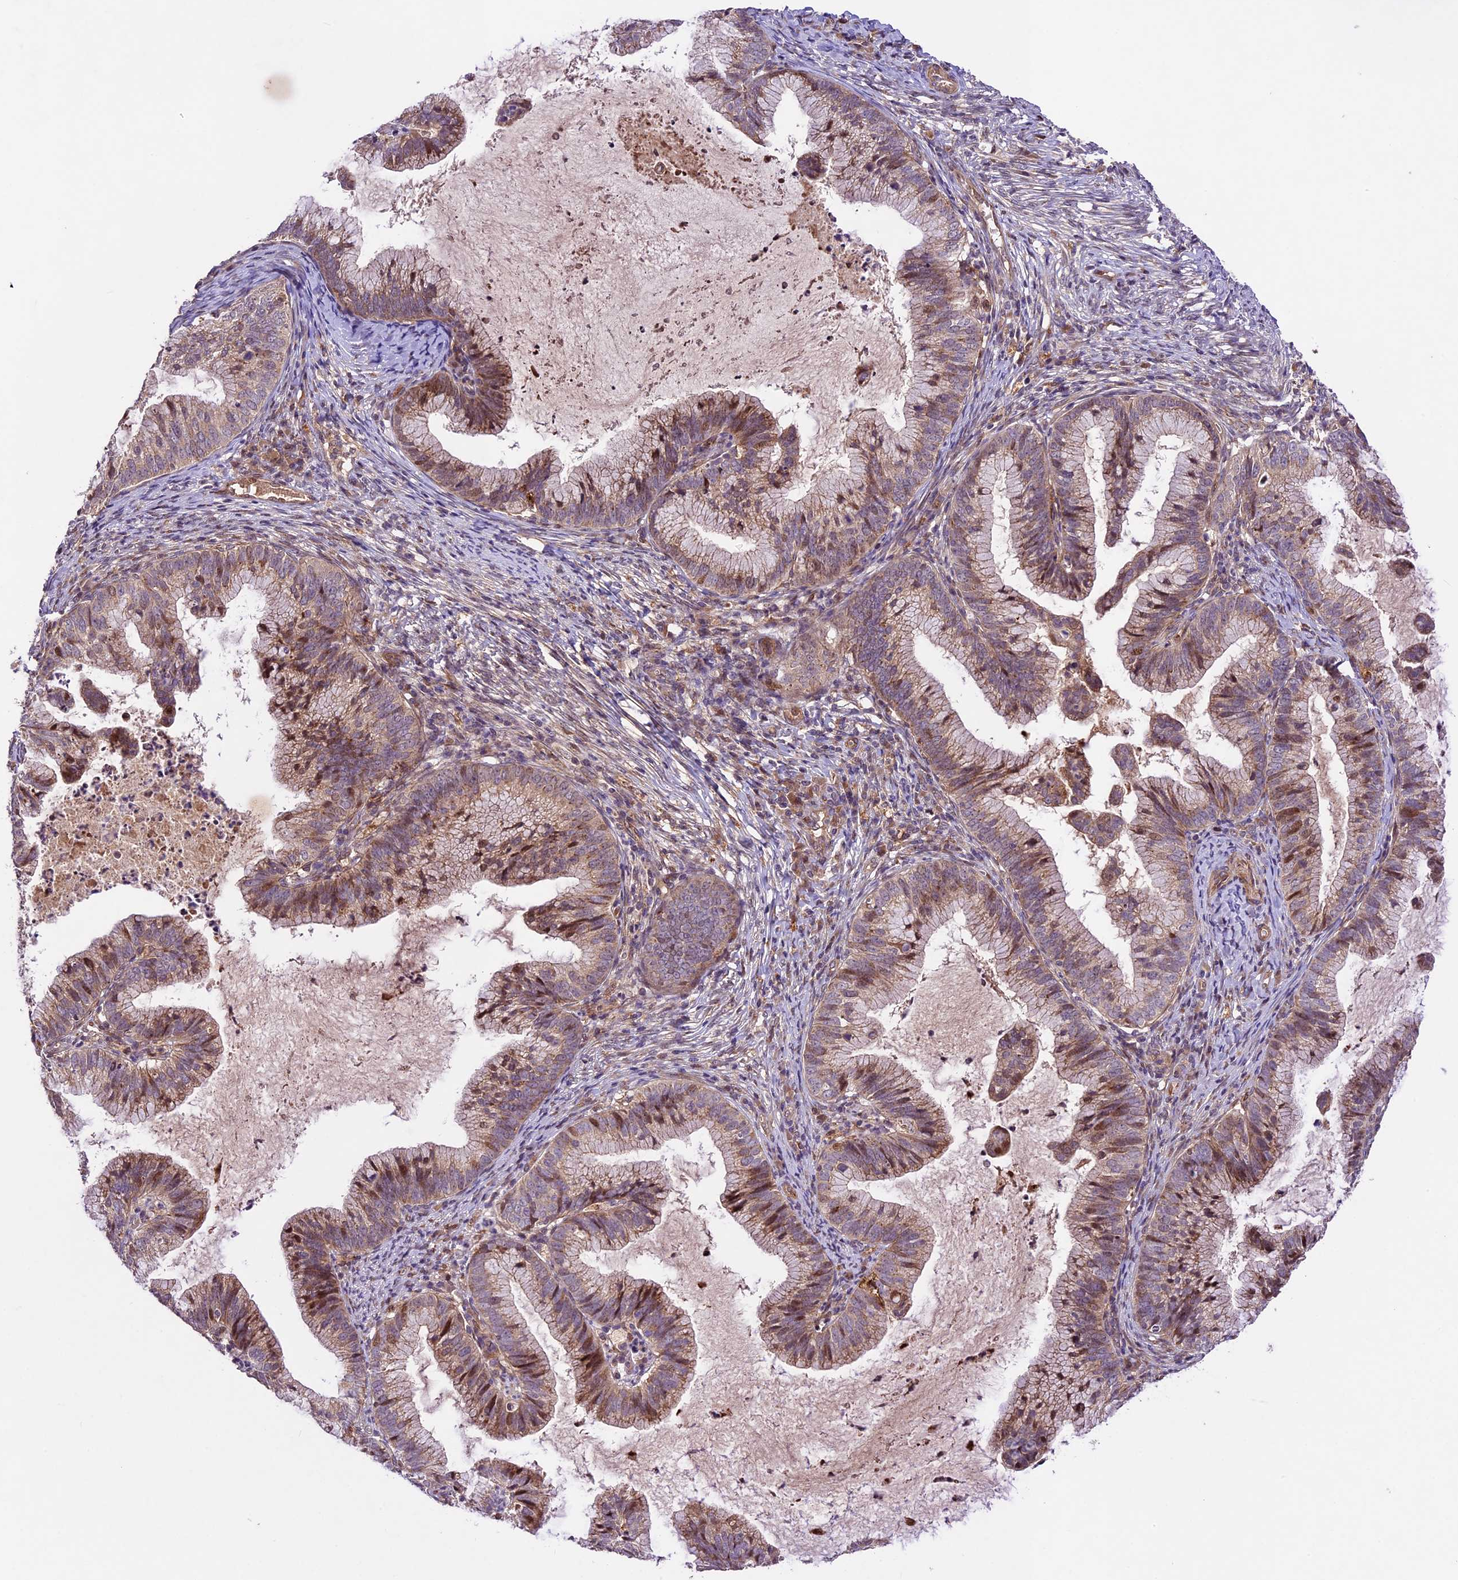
{"staining": {"intensity": "moderate", "quantity": "25%-75%", "location": "cytoplasmic/membranous,nuclear"}, "tissue": "cervical cancer", "cell_type": "Tumor cells", "image_type": "cancer", "snomed": [{"axis": "morphology", "description": "Adenocarcinoma, NOS"}, {"axis": "topography", "description": "Cervix"}], "caption": "The micrograph demonstrates a brown stain indicating the presence of a protein in the cytoplasmic/membranous and nuclear of tumor cells in adenocarcinoma (cervical).", "gene": "CCSER1", "patient": {"sex": "female", "age": 36}}